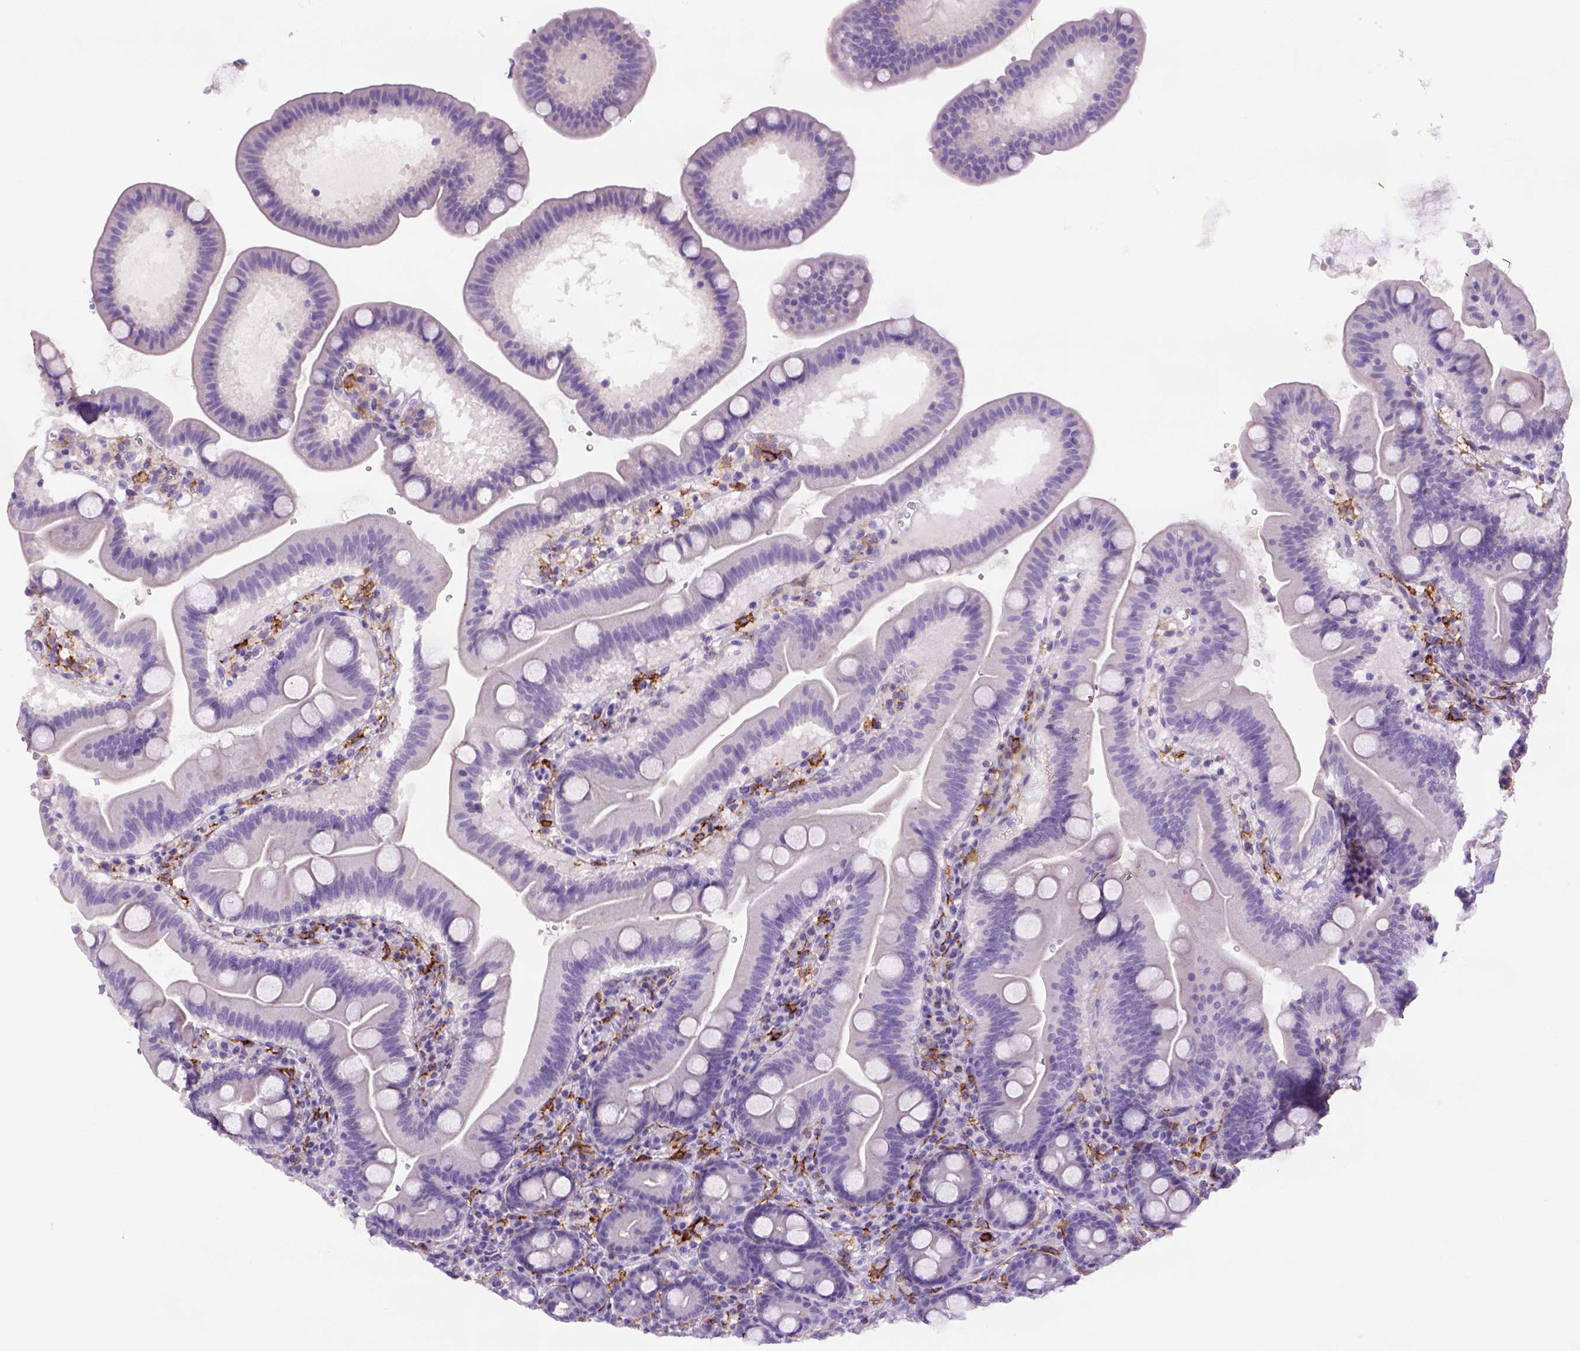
{"staining": {"intensity": "negative", "quantity": "none", "location": "none"}, "tissue": "duodenum", "cell_type": "Glandular cells", "image_type": "normal", "snomed": [{"axis": "morphology", "description": "Normal tissue, NOS"}, {"axis": "topography", "description": "Duodenum"}], "caption": "High power microscopy micrograph of an immunohistochemistry (IHC) micrograph of unremarkable duodenum, revealing no significant positivity in glandular cells. Brightfield microscopy of immunohistochemistry stained with DAB (3,3'-diaminobenzidine) (brown) and hematoxylin (blue), captured at high magnification.", "gene": "CD14", "patient": {"sex": "male", "age": 59}}